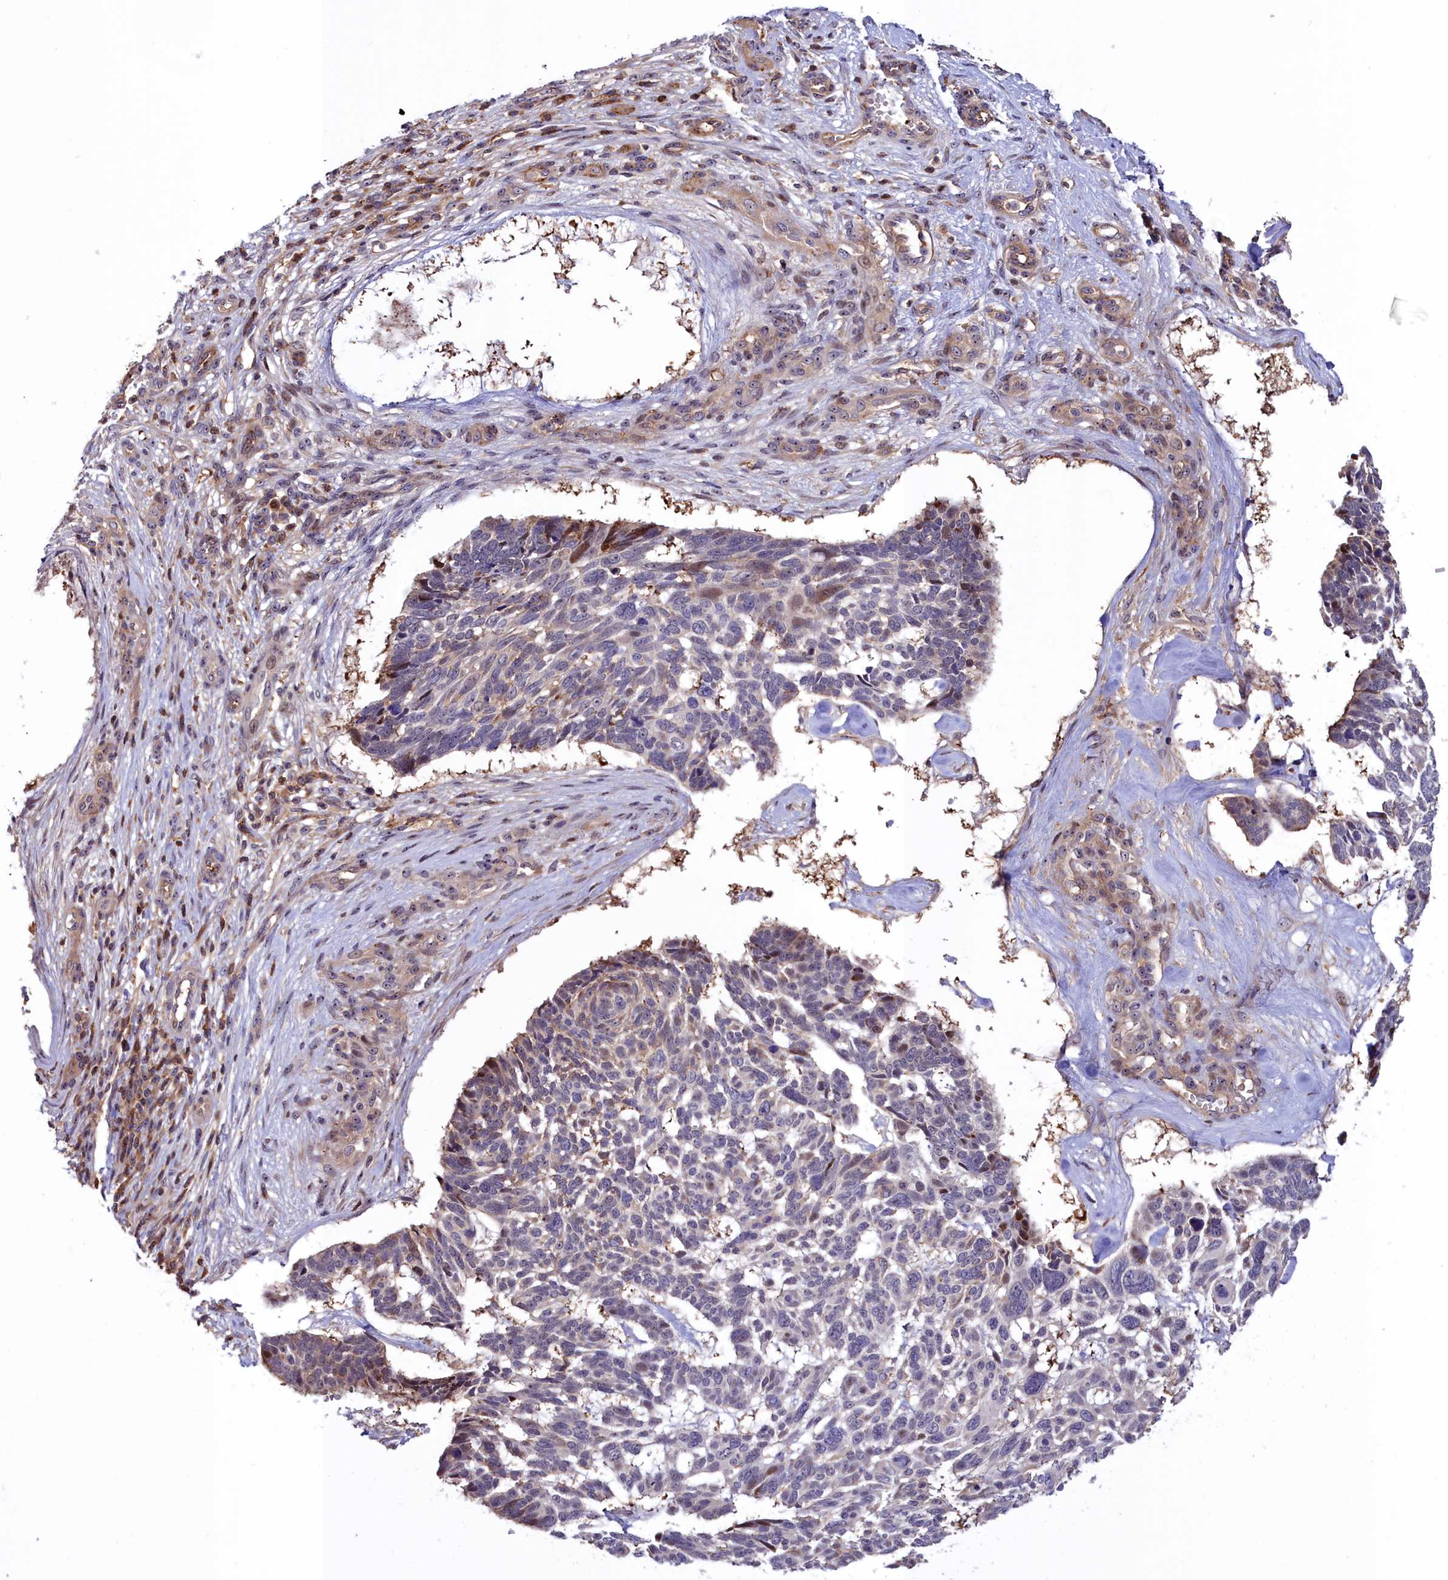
{"staining": {"intensity": "negative", "quantity": "none", "location": "none"}, "tissue": "skin cancer", "cell_type": "Tumor cells", "image_type": "cancer", "snomed": [{"axis": "morphology", "description": "Basal cell carcinoma"}, {"axis": "topography", "description": "Skin"}], "caption": "Micrograph shows no significant protein expression in tumor cells of skin basal cell carcinoma.", "gene": "NEURL4", "patient": {"sex": "male", "age": 88}}